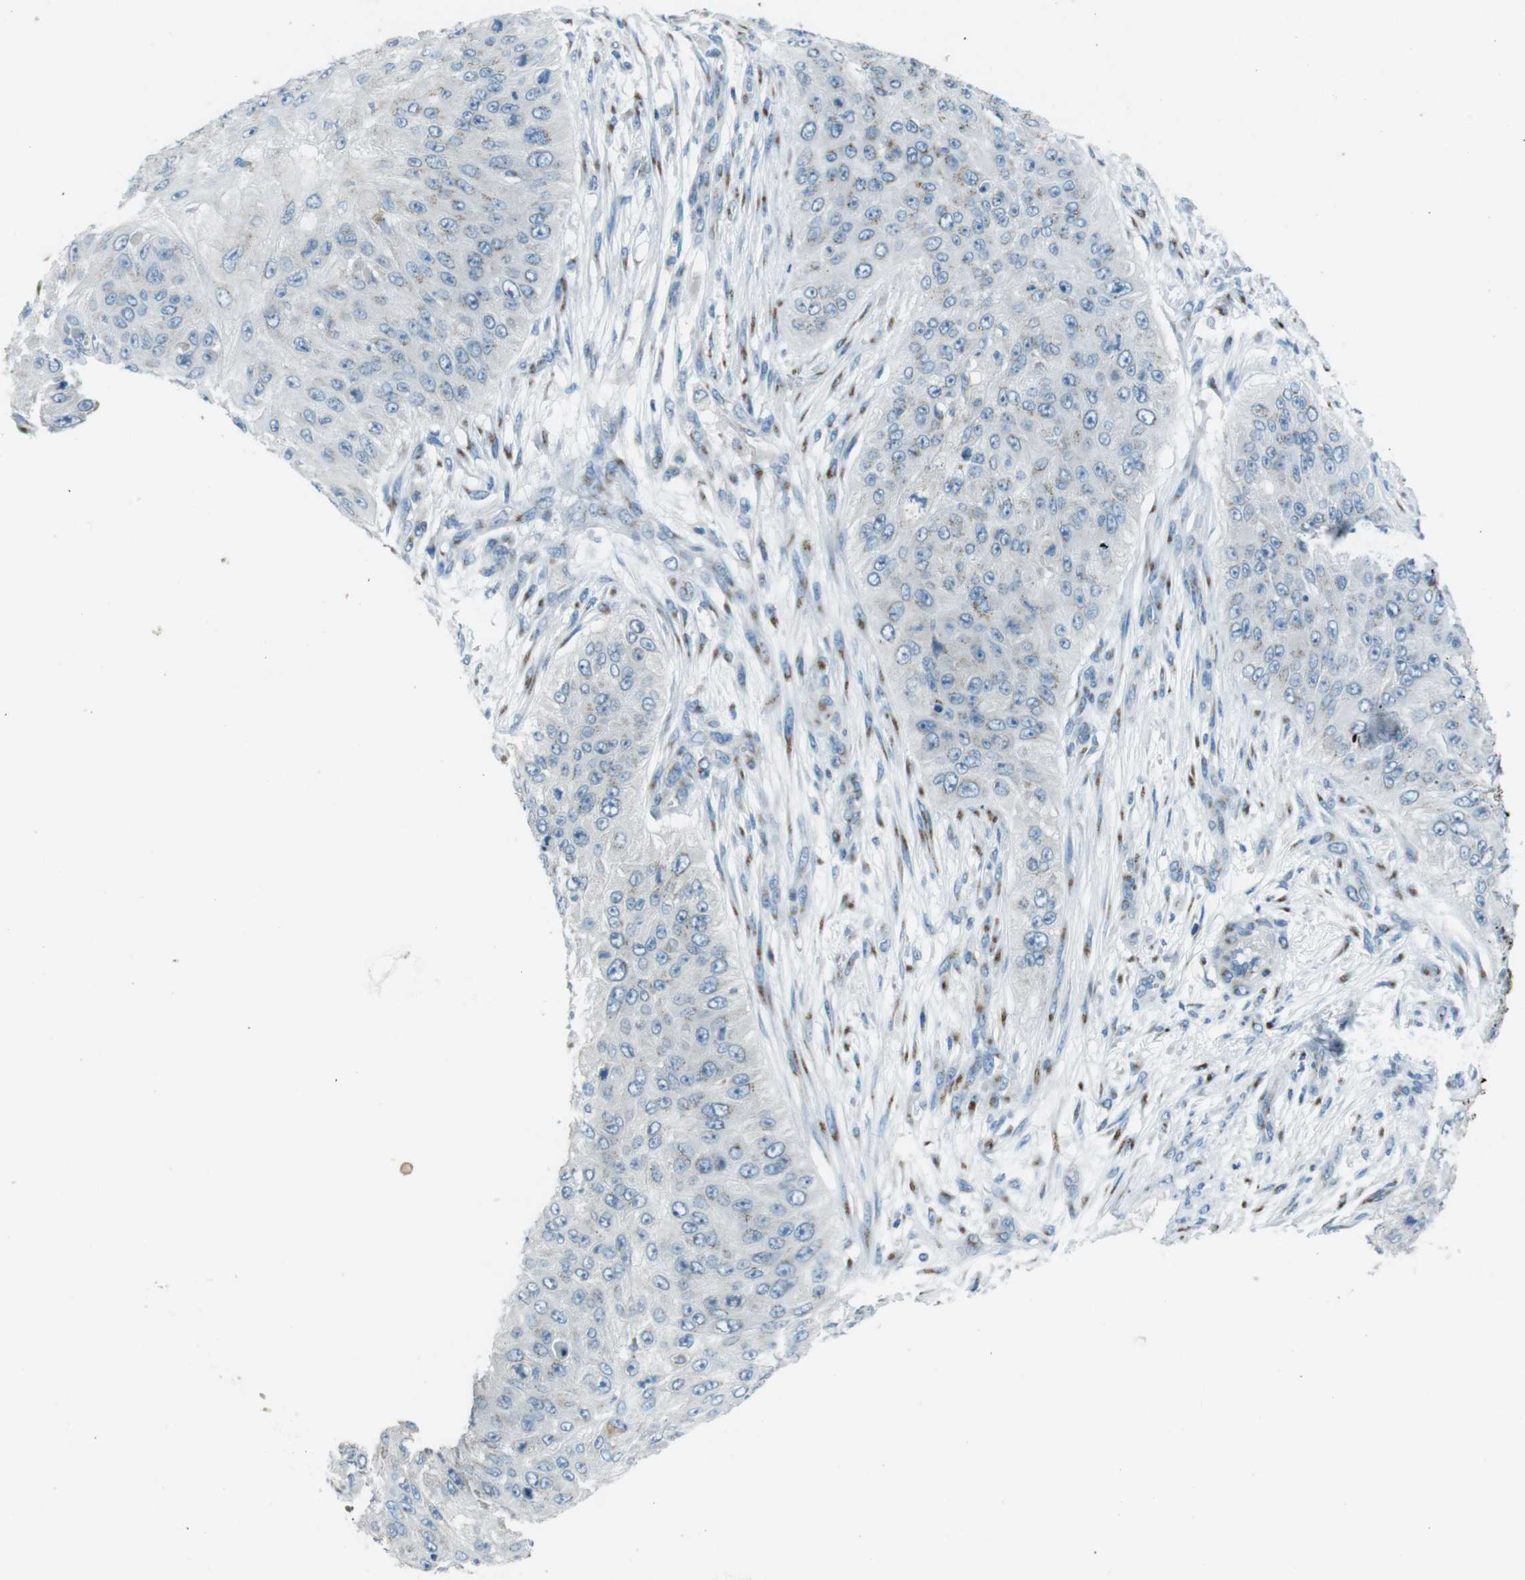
{"staining": {"intensity": "negative", "quantity": "none", "location": "none"}, "tissue": "skin cancer", "cell_type": "Tumor cells", "image_type": "cancer", "snomed": [{"axis": "morphology", "description": "Squamous cell carcinoma, NOS"}, {"axis": "topography", "description": "Skin"}], "caption": "IHC micrograph of neoplastic tissue: human skin squamous cell carcinoma stained with DAB demonstrates no significant protein positivity in tumor cells.", "gene": "TXNDC15", "patient": {"sex": "female", "age": 80}}